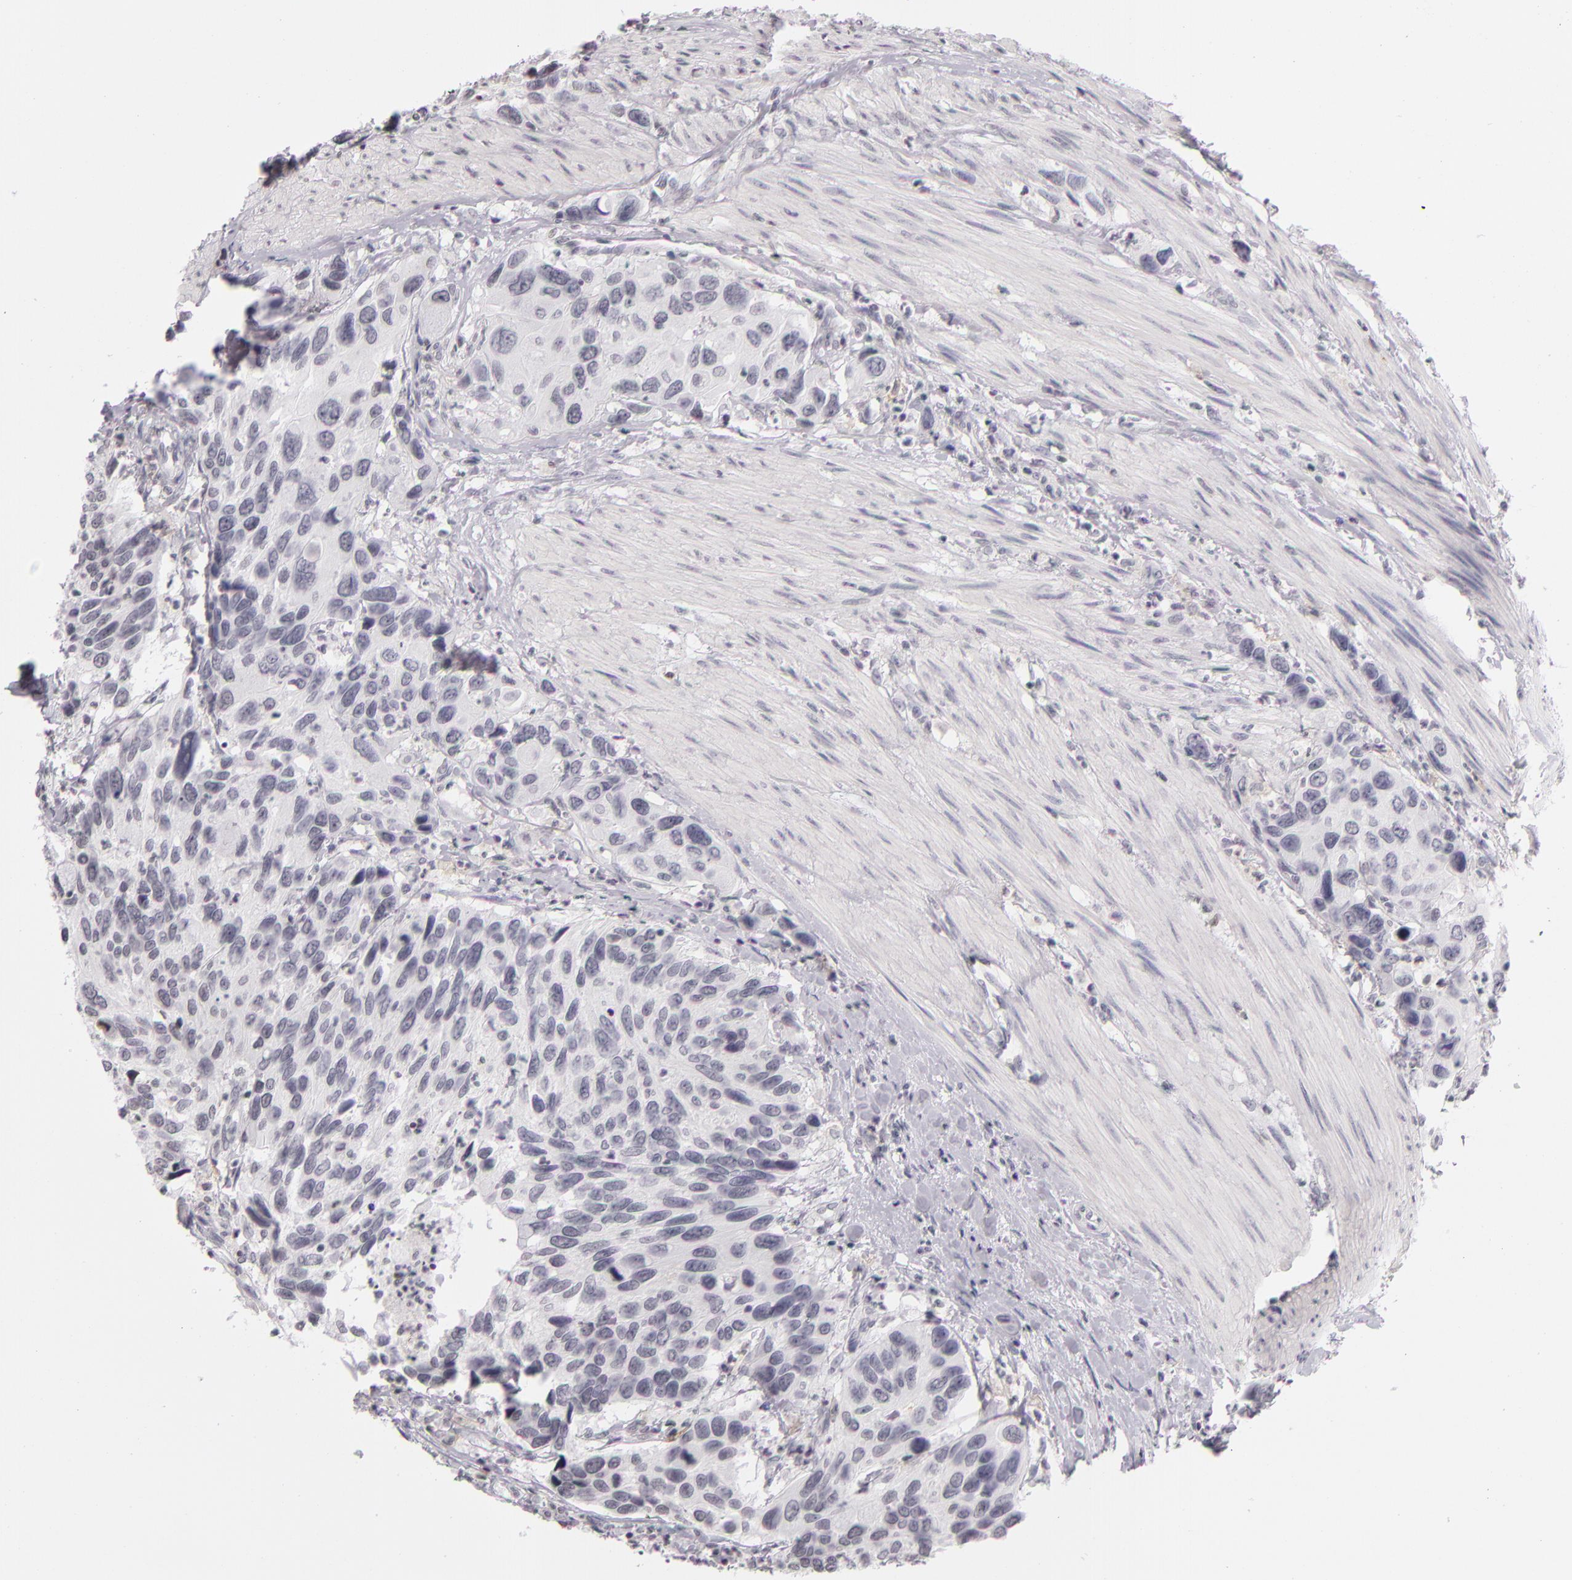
{"staining": {"intensity": "negative", "quantity": "none", "location": "none"}, "tissue": "urothelial cancer", "cell_type": "Tumor cells", "image_type": "cancer", "snomed": [{"axis": "morphology", "description": "Urothelial carcinoma, High grade"}, {"axis": "topography", "description": "Urinary bladder"}], "caption": "DAB immunohistochemical staining of high-grade urothelial carcinoma exhibits no significant expression in tumor cells.", "gene": "CD40", "patient": {"sex": "male", "age": 66}}